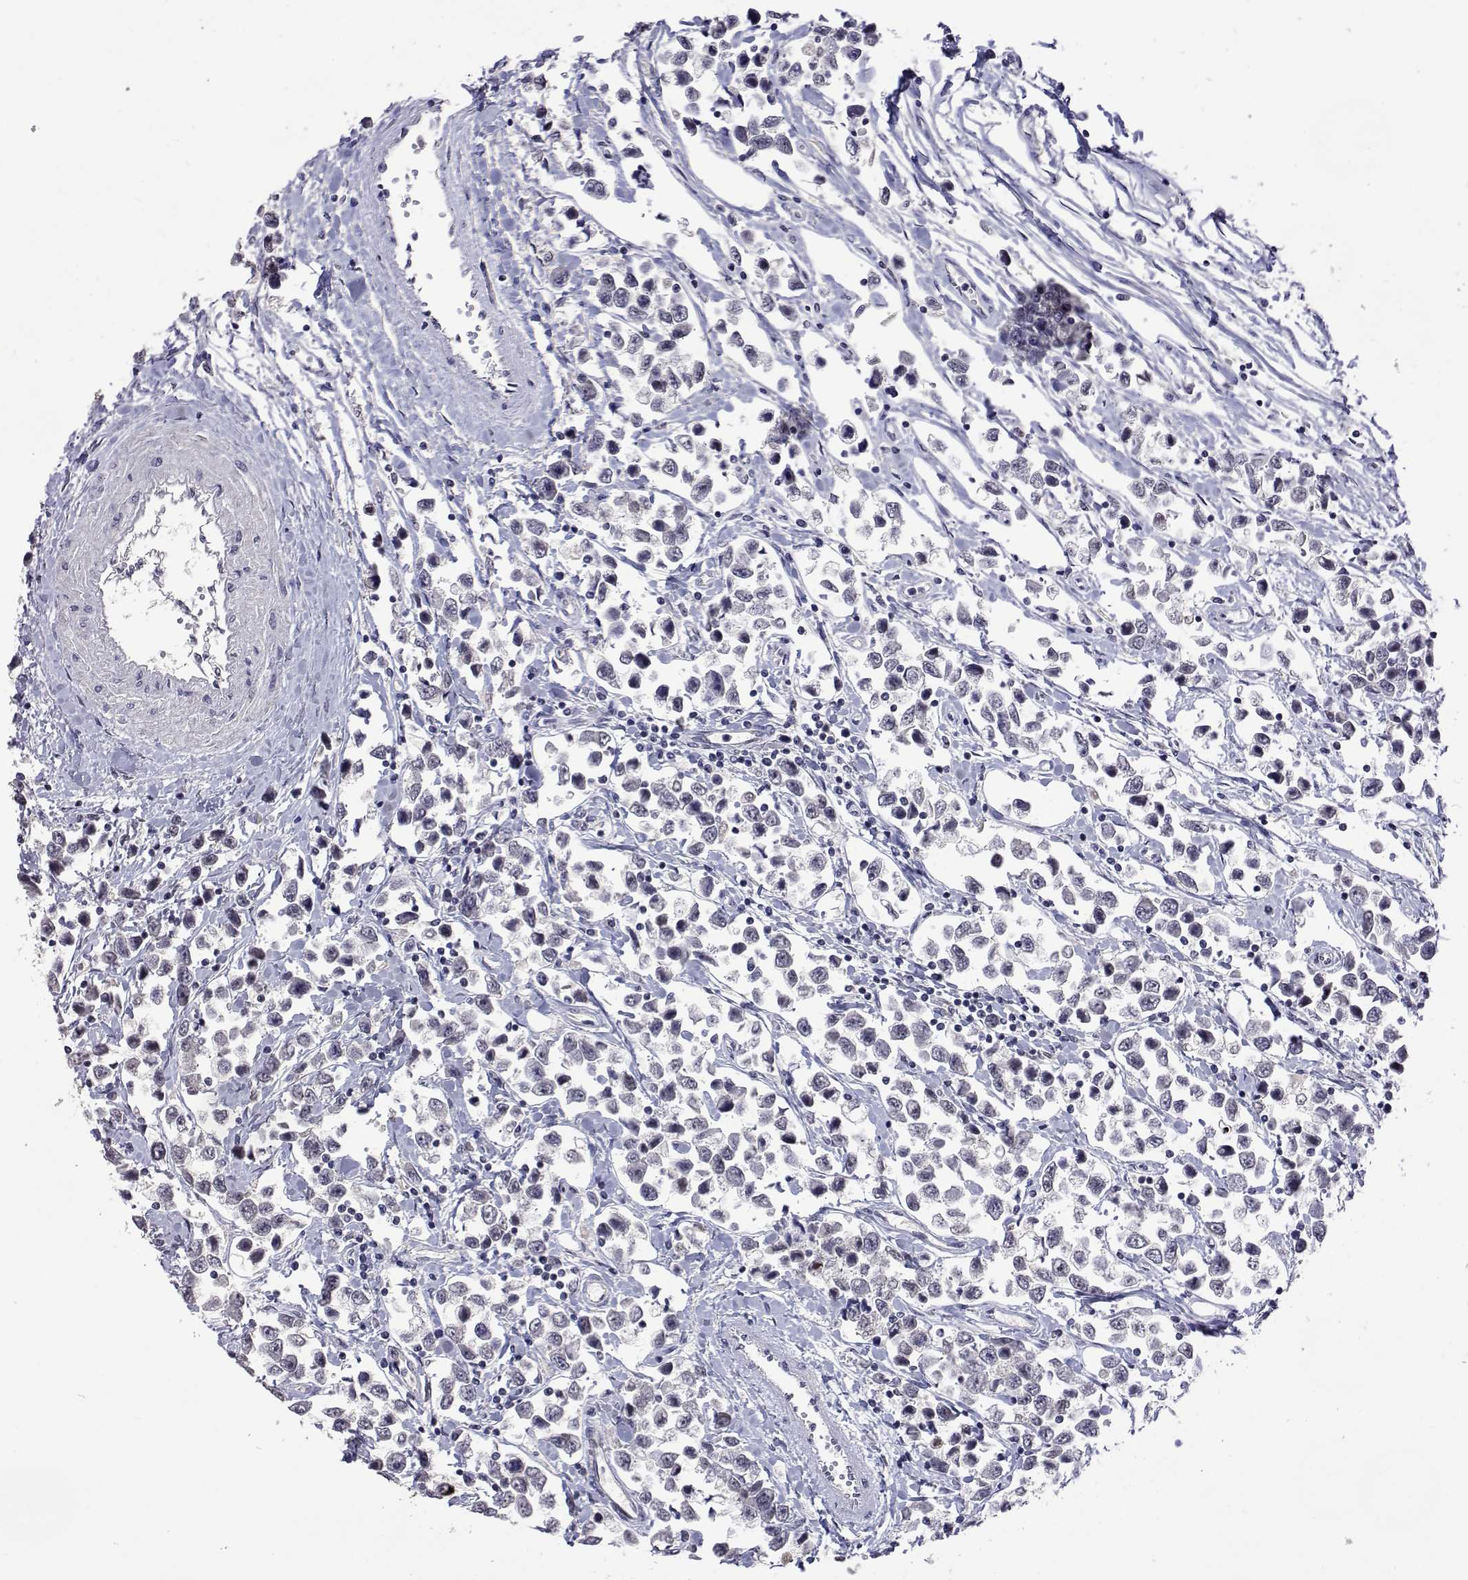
{"staining": {"intensity": "negative", "quantity": "none", "location": "none"}, "tissue": "testis cancer", "cell_type": "Tumor cells", "image_type": "cancer", "snomed": [{"axis": "morphology", "description": "Seminoma, NOS"}, {"axis": "topography", "description": "Testis"}], "caption": "A high-resolution image shows immunohistochemistry (IHC) staining of testis seminoma, which displays no significant expression in tumor cells.", "gene": "HNRNPA0", "patient": {"sex": "male", "age": 34}}